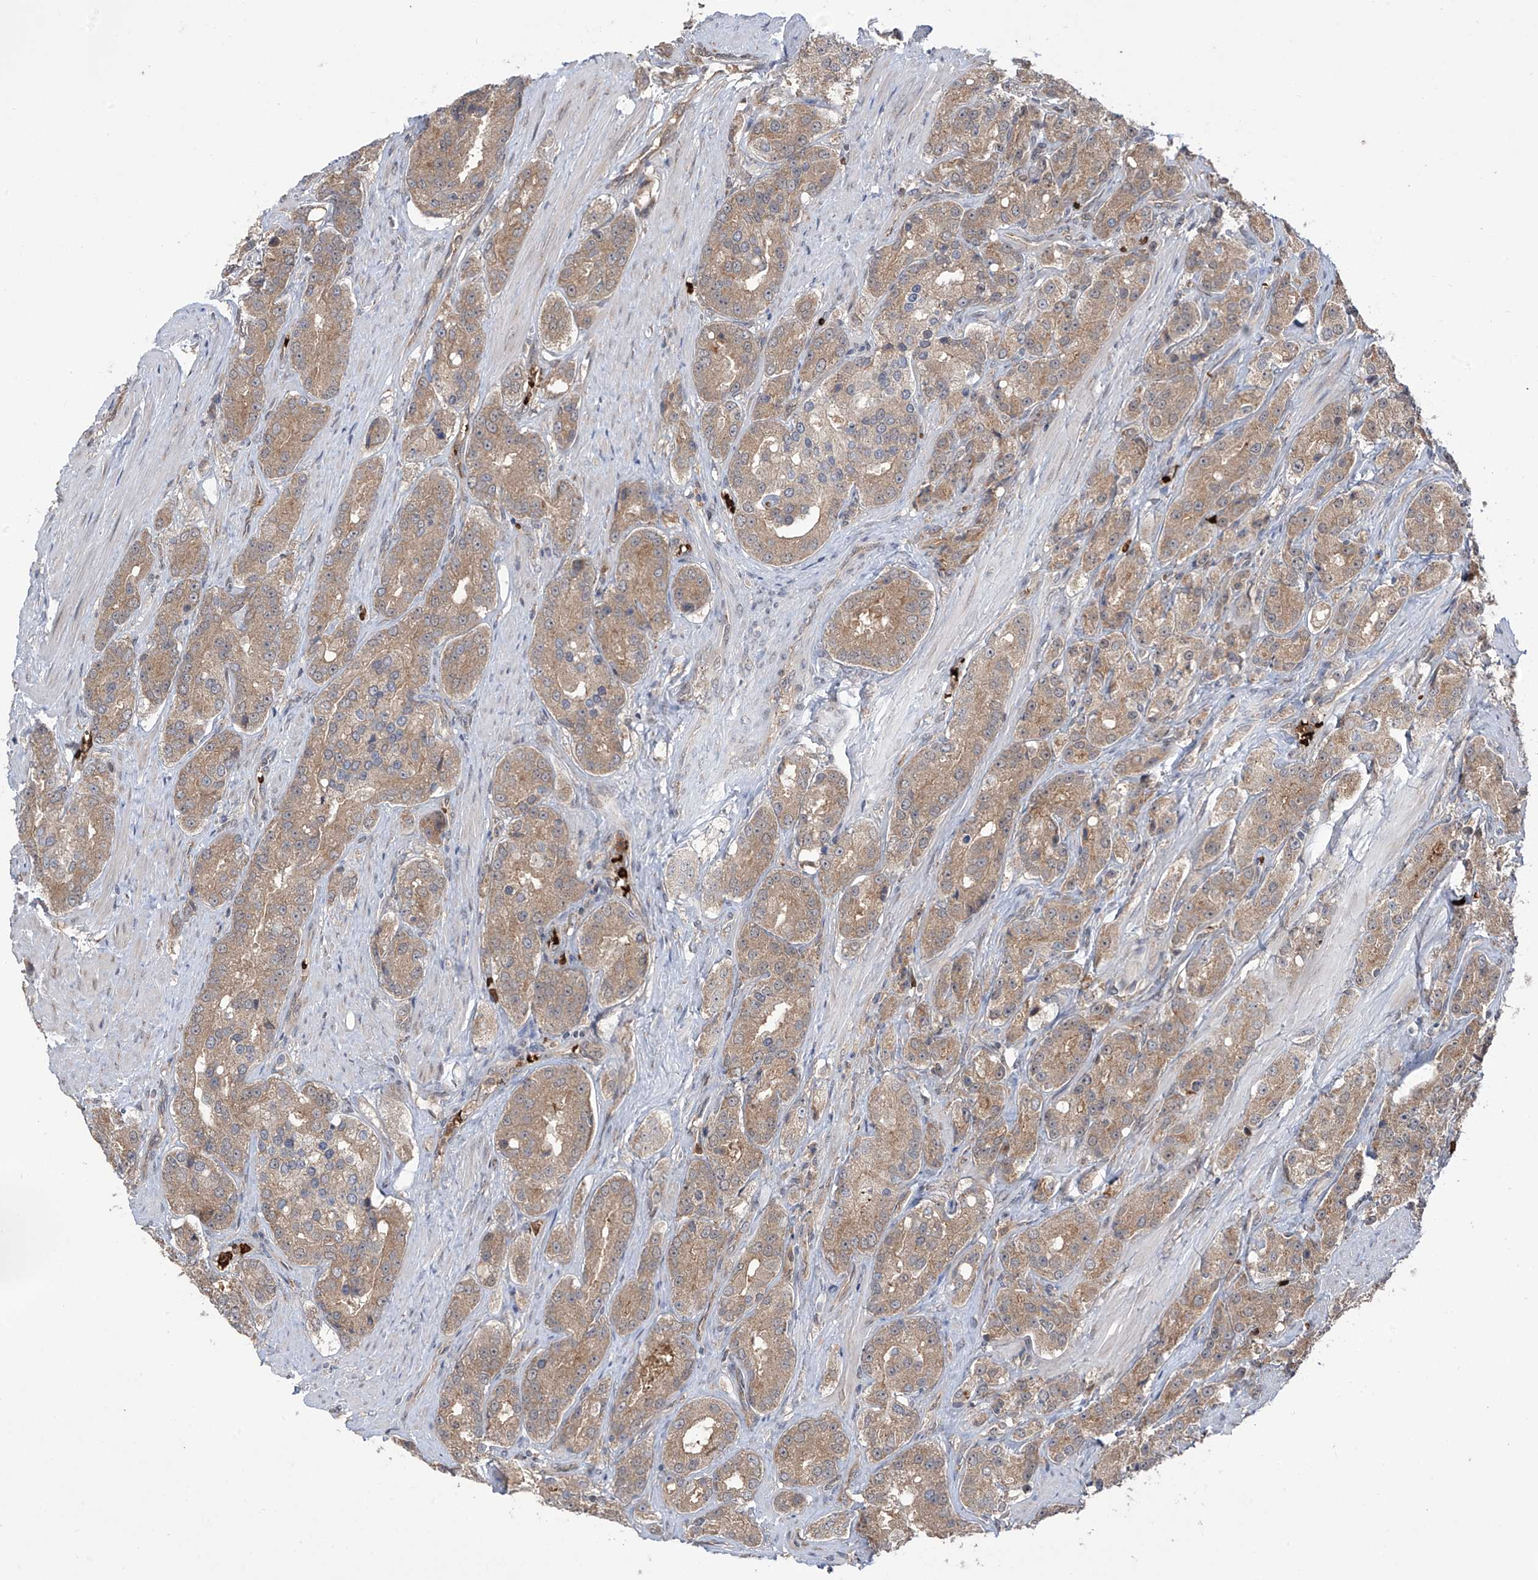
{"staining": {"intensity": "weak", "quantity": ">75%", "location": "cytoplasmic/membranous"}, "tissue": "prostate cancer", "cell_type": "Tumor cells", "image_type": "cancer", "snomed": [{"axis": "morphology", "description": "Adenocarcinoma, High grade"}, {"axis": "topography", "description": "Prostate"}], "caption": "DAB (3,3'-diaminobenzidine) immunohistochemical staining of human prostate cancer (high-grade adenocarcinoma) exhibits weak cytoplasmic/membranous protein positivity in approximately >75% of tumor cells.", "gene": "ZDHHC9", "patient": {"sex": "male", "age": 60}}